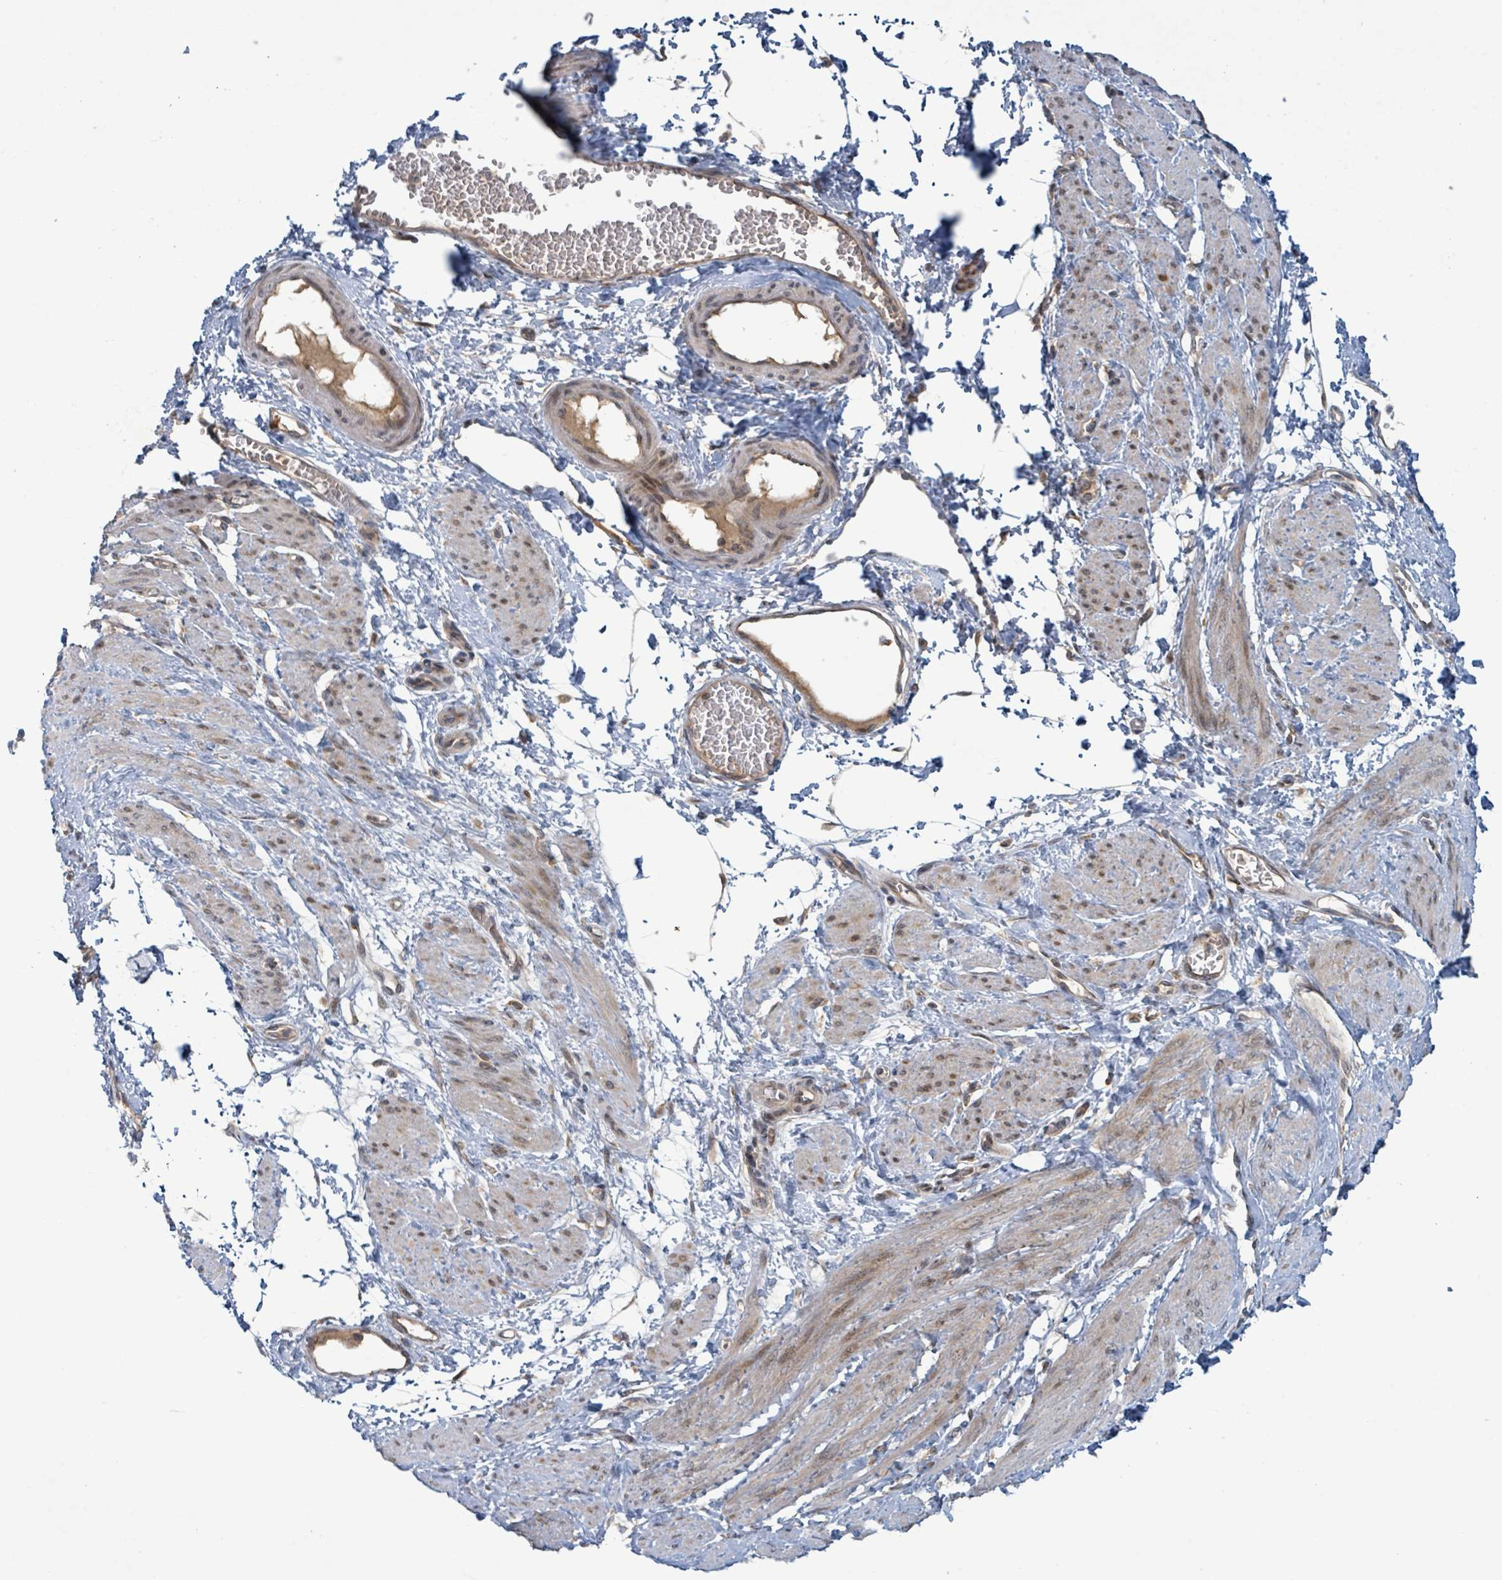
{"staining": {"intensity": "moderate", "quantity": "25%-75%", "location": "cytoplasmic/membranous,nuclear"}, "tissue": "smooth muscle", "cell_type": "Smooth muscle cells", "image_type": "normal", "snomed": [{"axis": "morphology", "description": "Normal tissue, NOS"}, {"axis": "topography", "description": "Smooth muscle"}, {"axis": "topography", "description": "Uterus"}], "caption": "High-magnification brightfield microscopy of unremarkable smooth muscle stained with DAB (brown) and counterstained with hematoxylin (blue). smooth muscle cells exhibit moderate cytoplasmic/membranous,nuclear positivity is identified in about25%-75% of cells.", "gene": "OR51E1", "patient": {"sex": "female", "age": 39}}